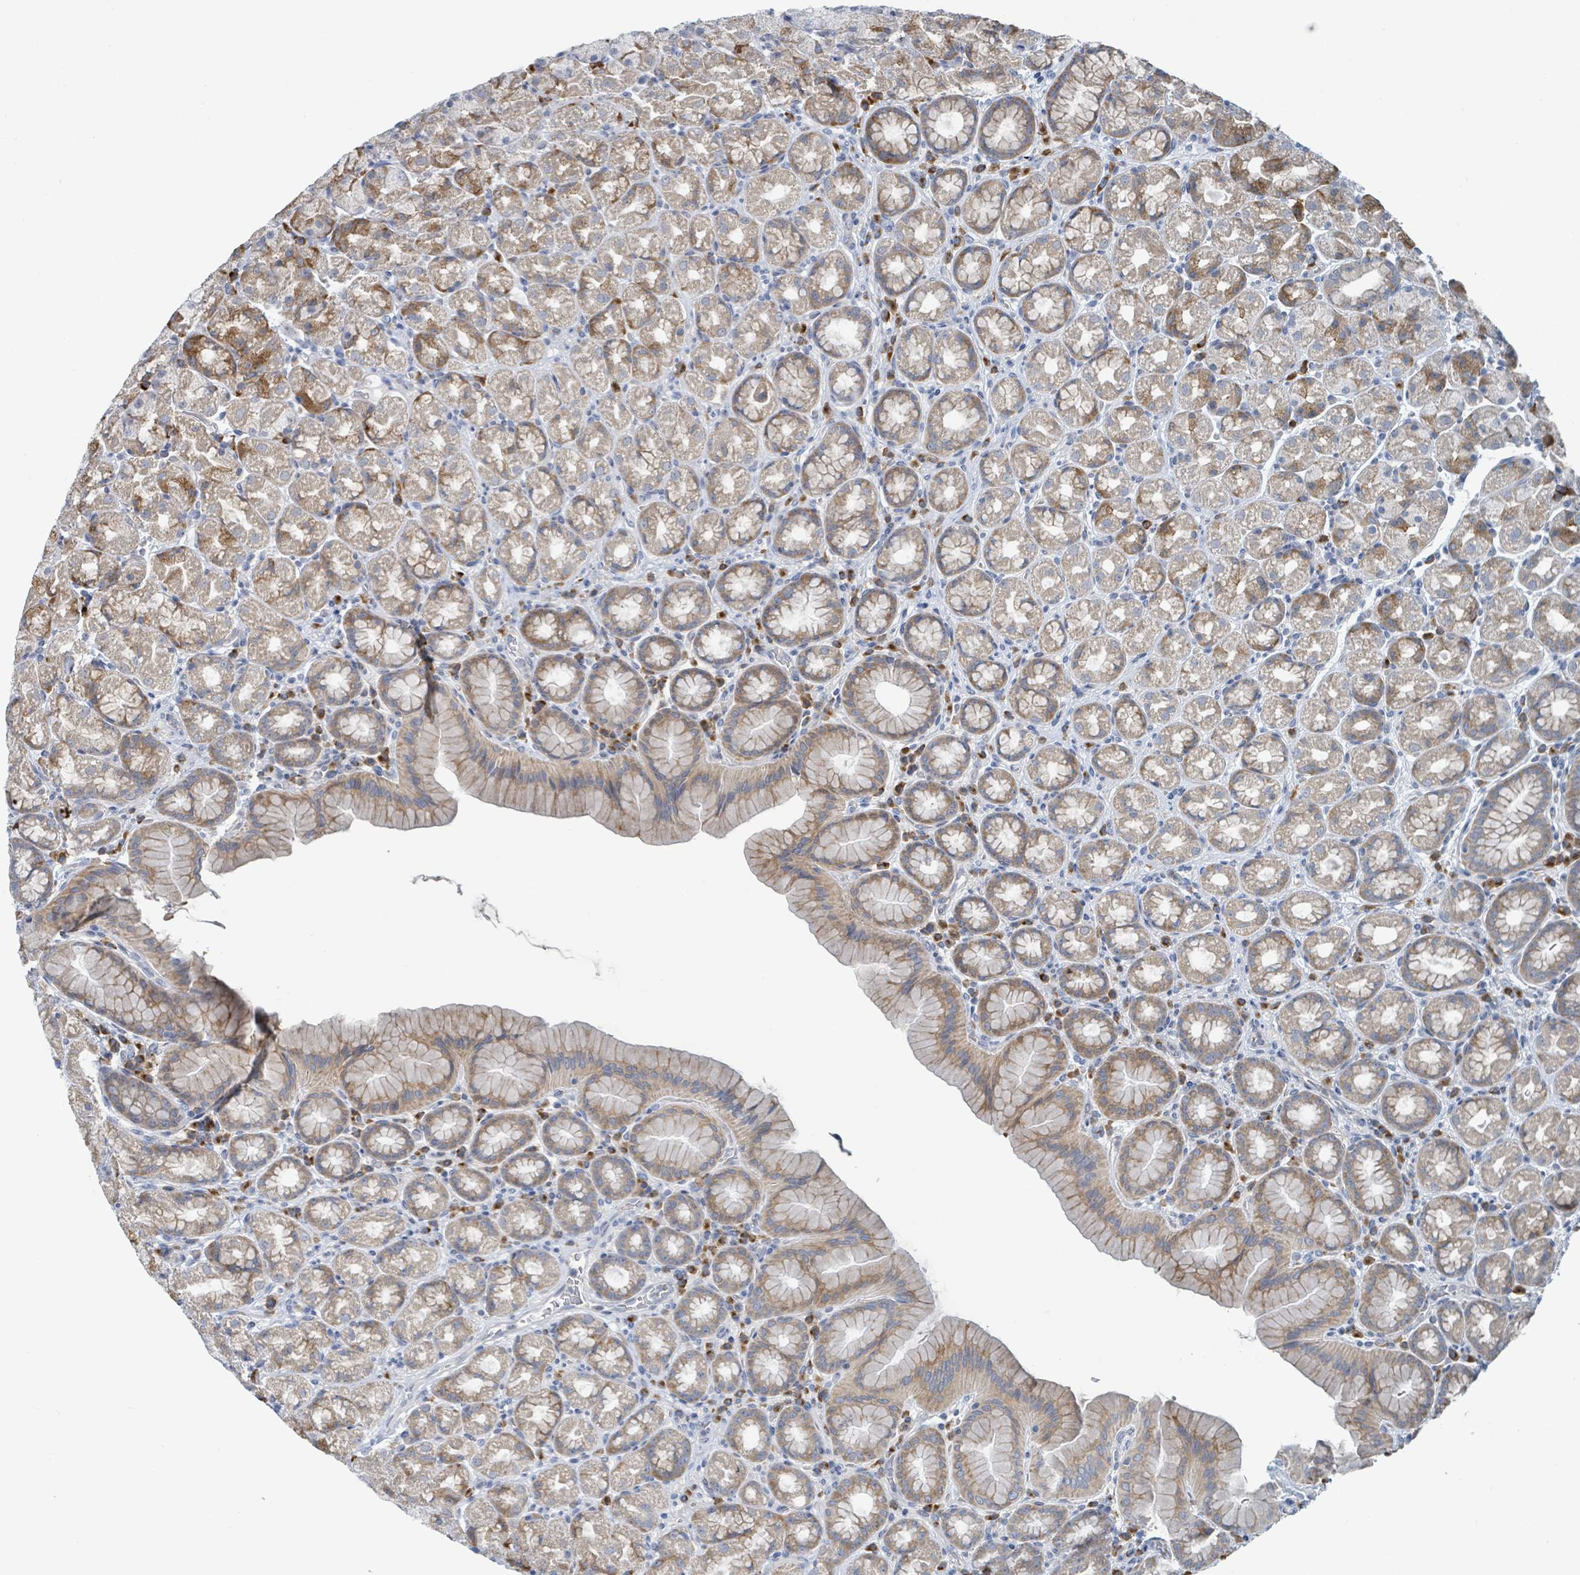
{"staining": {"intensity": "moderate", "quantity": "25%-75%", "location": "cytoplasmic/membranous"}, "tissue": "stomach", "cell_type": "Glandular cells", "image_type": "normal", "snomed": [{"axis": "morphology", "description": "Normal tissue, NOS"}, {"axis": "topography", "description": "Stomach, upper"}, {"axis": "topography", "description": "Stomach"}], "caption": "A brown stain shows moderate cytoplasmic/membranous positivity of a protein in glandular cells of benign stomach. (DAB IHC, brown staining for protein, blue staining for nuclei).", "gene": "ANKRD55", "patient": {"sex": "male", "age": 68}}